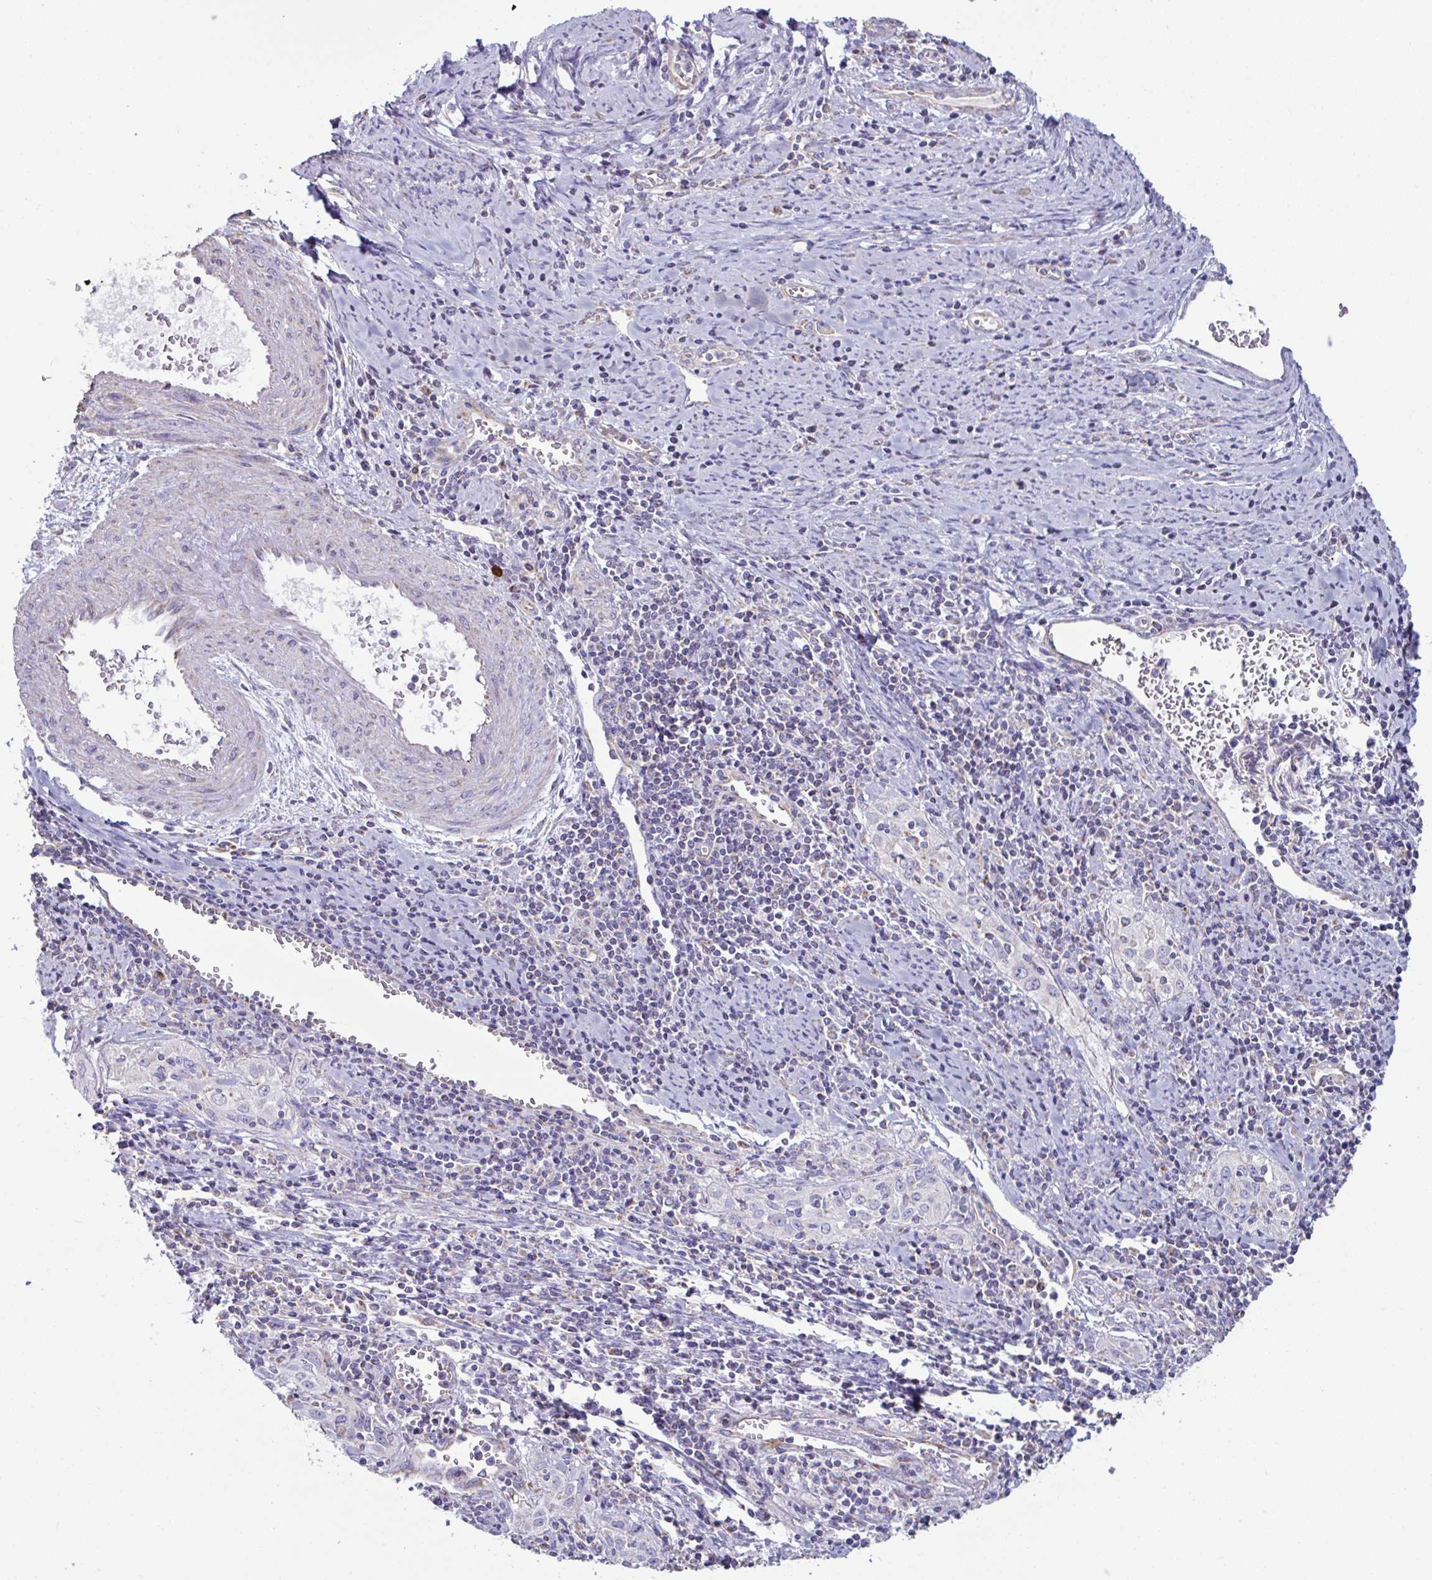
{"staining": {"intensity": "negative", "quantity": "none", "location": "none"}, "tissue": "cervical cancer", "cell_type": "Tumor cells", "image_type": "cancer", "snomed": [{"axis": "morphology", "description": "Squamous cell carcinoma, NOS"}, {"axis": "topography", "description": "Cervix"}], "caption": "The photomicrograph demonstrates no staining of tumor cells in cervical cancer (squamous cell carcinoma).", "gene": "DOK7", "patient": {"sex": "female", "age": 57}}